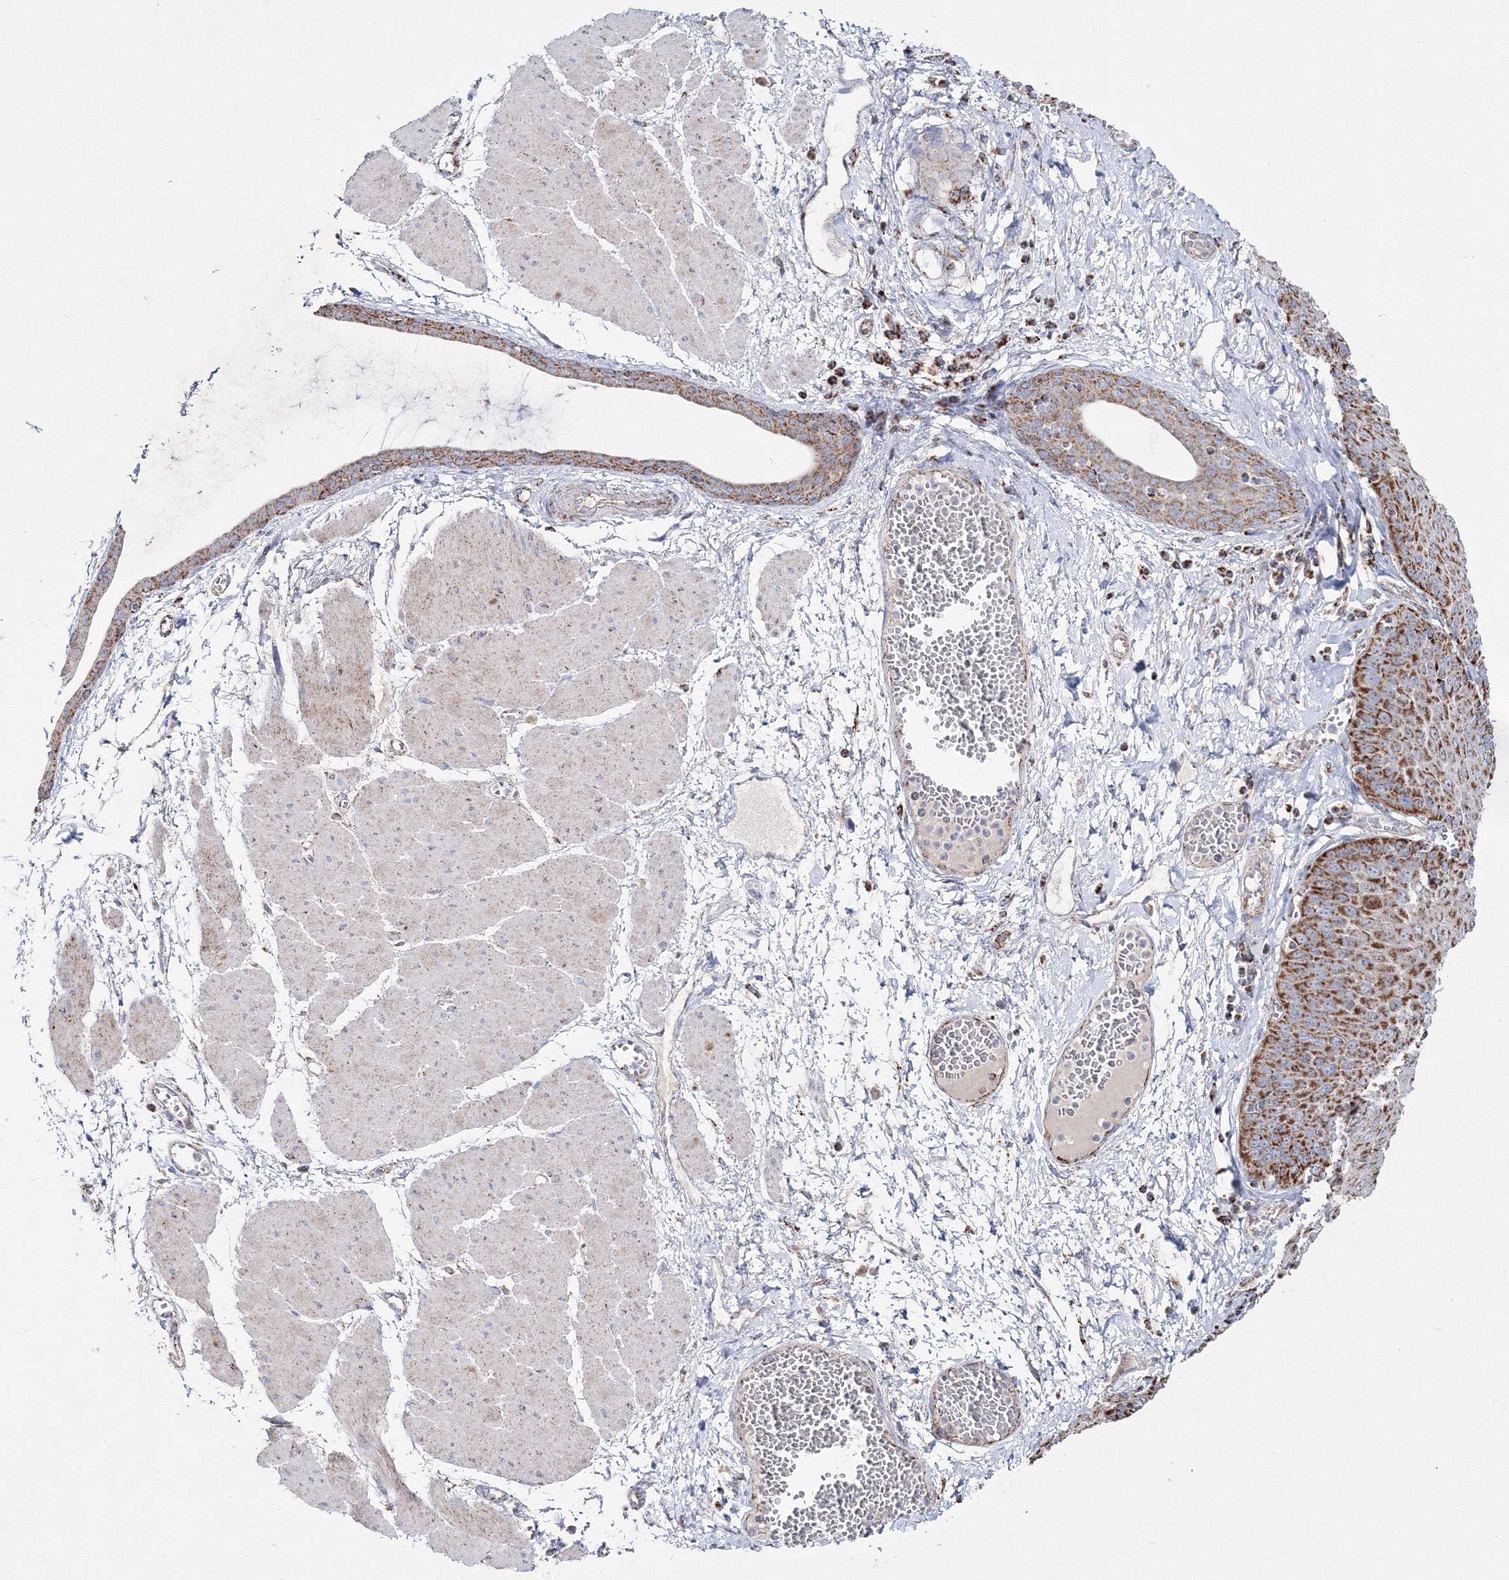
{"staining": {"intensity": "moderate", "quantity": "25%-75%", "location": "cytoplasmic/membranous"}, "tissue": "esophagus", "cell_type": "Squamous epithelial cells", "image_type": "normal", "snomed": [{"axis": "morphology", "description": "Normal tissue, NOS"}, {"axis": "topography", "description": "Esophagus"}], "caption": "This photomicrograph displays benign esophagus stained with immunohistochemistry (IHC) to label a protein in brown. The cytoplasmic/membranous of squamous epithelial cells show moderate positivity for the protein. Nuclei are counter-stained blue.", "gene": "IGSF9", "patient": {"sex": "male", "age": 60}}